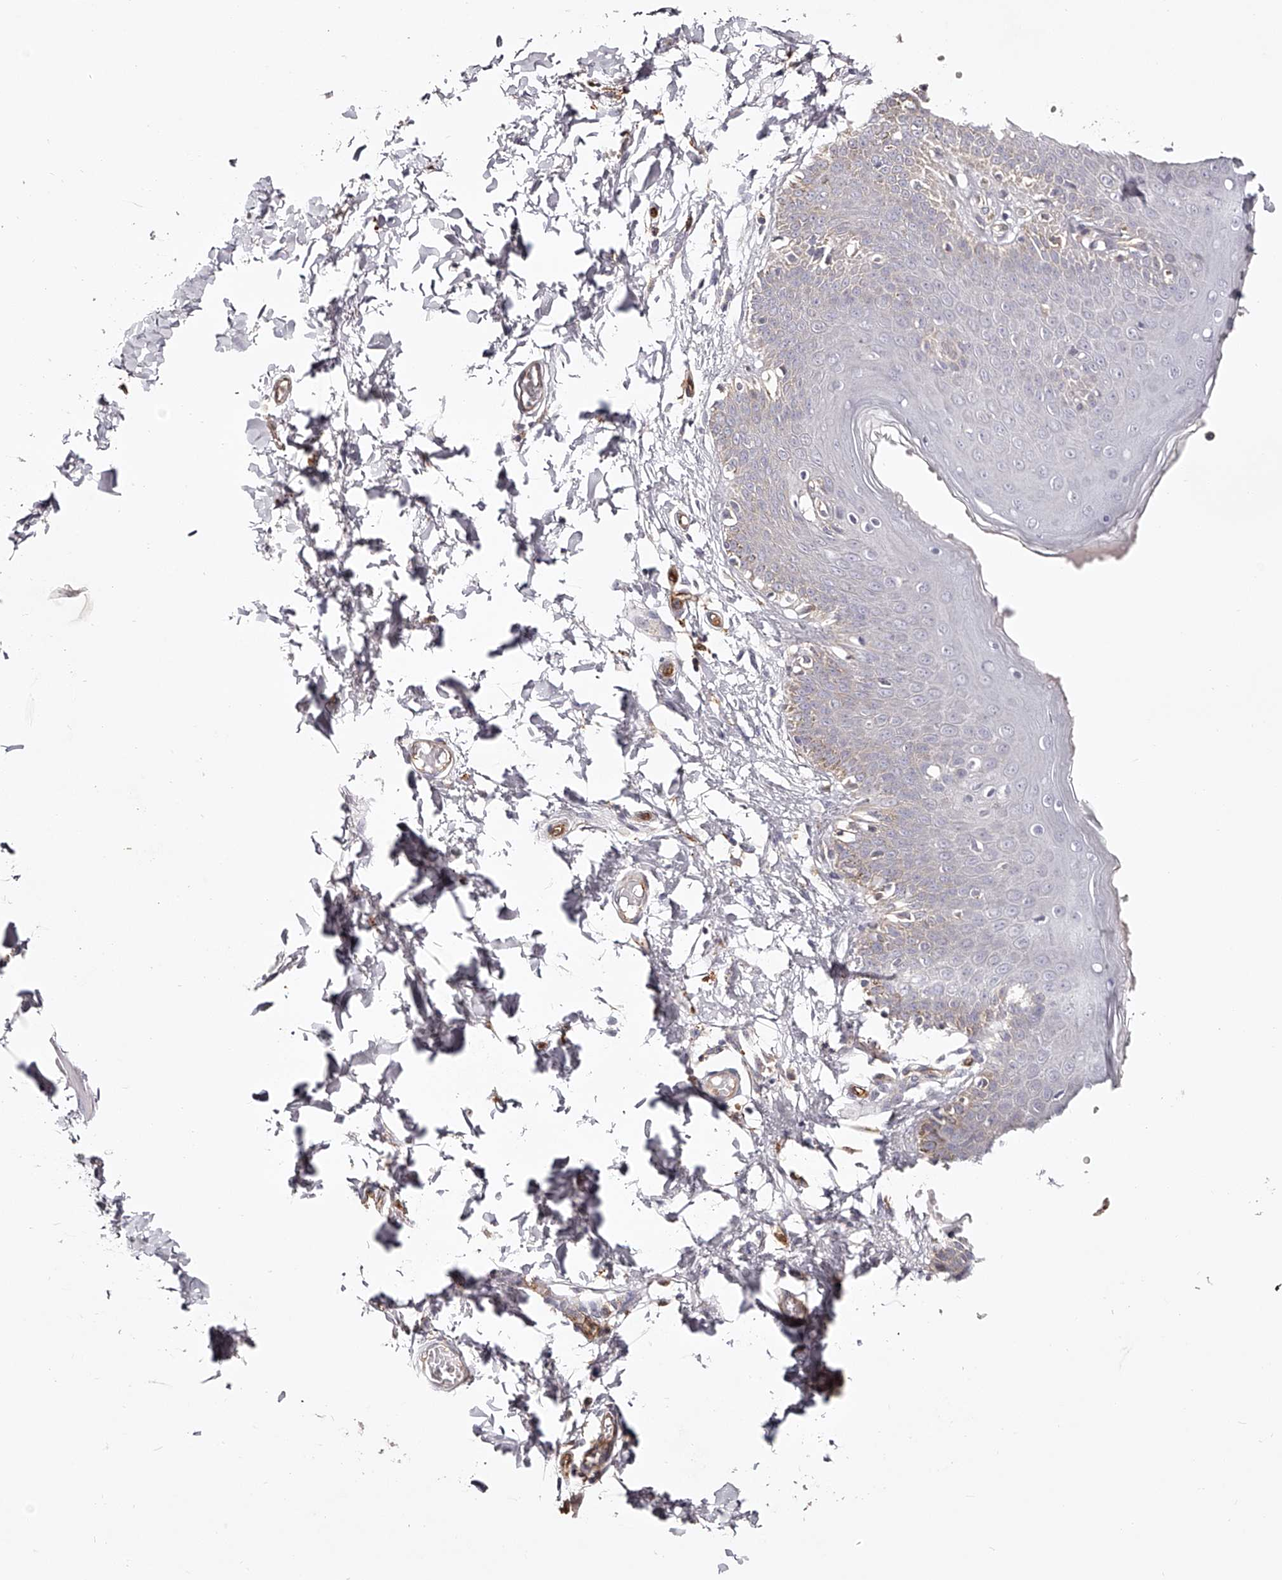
{"staining": {"intensity": "weak", "quantity": "<25%", "location": "cytoplasmic/membranous"}, "tissue": "skin", "cell_type": "Epidermal cells", "image_type": "normal", "snomed": [{"axis": "morphology", "description": "Normal tissue, NOS"}, {"axis": "topography", "description": "Vulva"}], "caption": "Benign skin was stained to show a protein in brown. There is no significant expression in epidermal cells. (Stains: DAB immunohistochemistry (IHC) with hematoxylin counter stain, Microscopy: brightfield microscopy at high magnification).", "gene": "LAP3", "patient": {"sex": "female", "age": 66}}